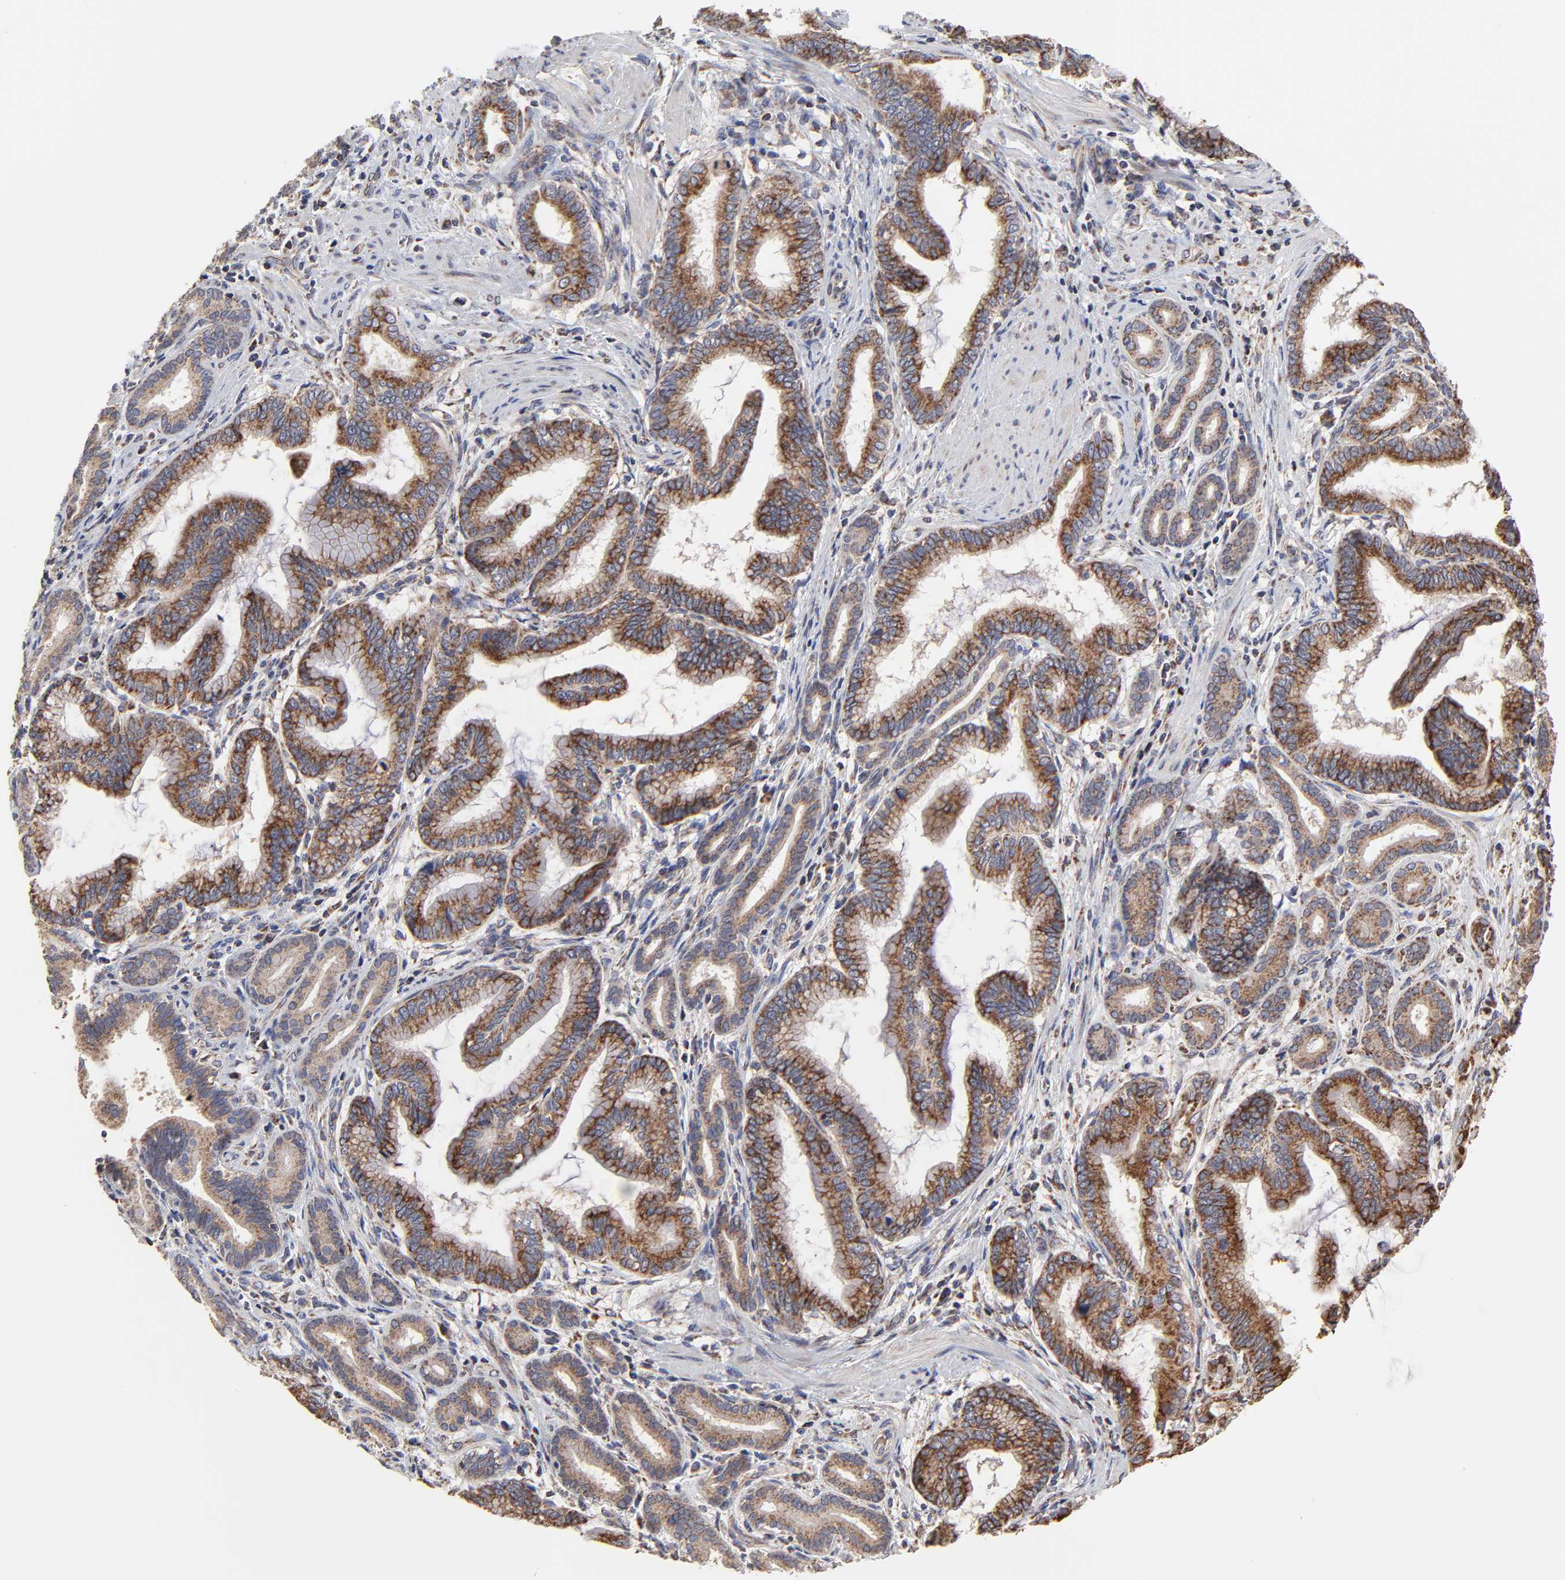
{"staining": {"intensity": "moderate", "quantity": ">75%", "location": "cytoplasmic/membranous"}, "tissue": "pancreatic cancer", "cell_type": "Tumor cells", "image_type": "cancer", "snomed": [{"axis": "morphology", "description": "Adenocarcinoma, NOS"}, {"axis": "topography", "description": "Pancreas"}], "caption": "Adenocarcinoma (pancreatic) stained with a brown dye demonstrates moderate cytoplasmic/membranous positive expression in about >75% of tumor cells.", "gene": "ZNF550", "patient": {"sex": "female", "age": 64}}